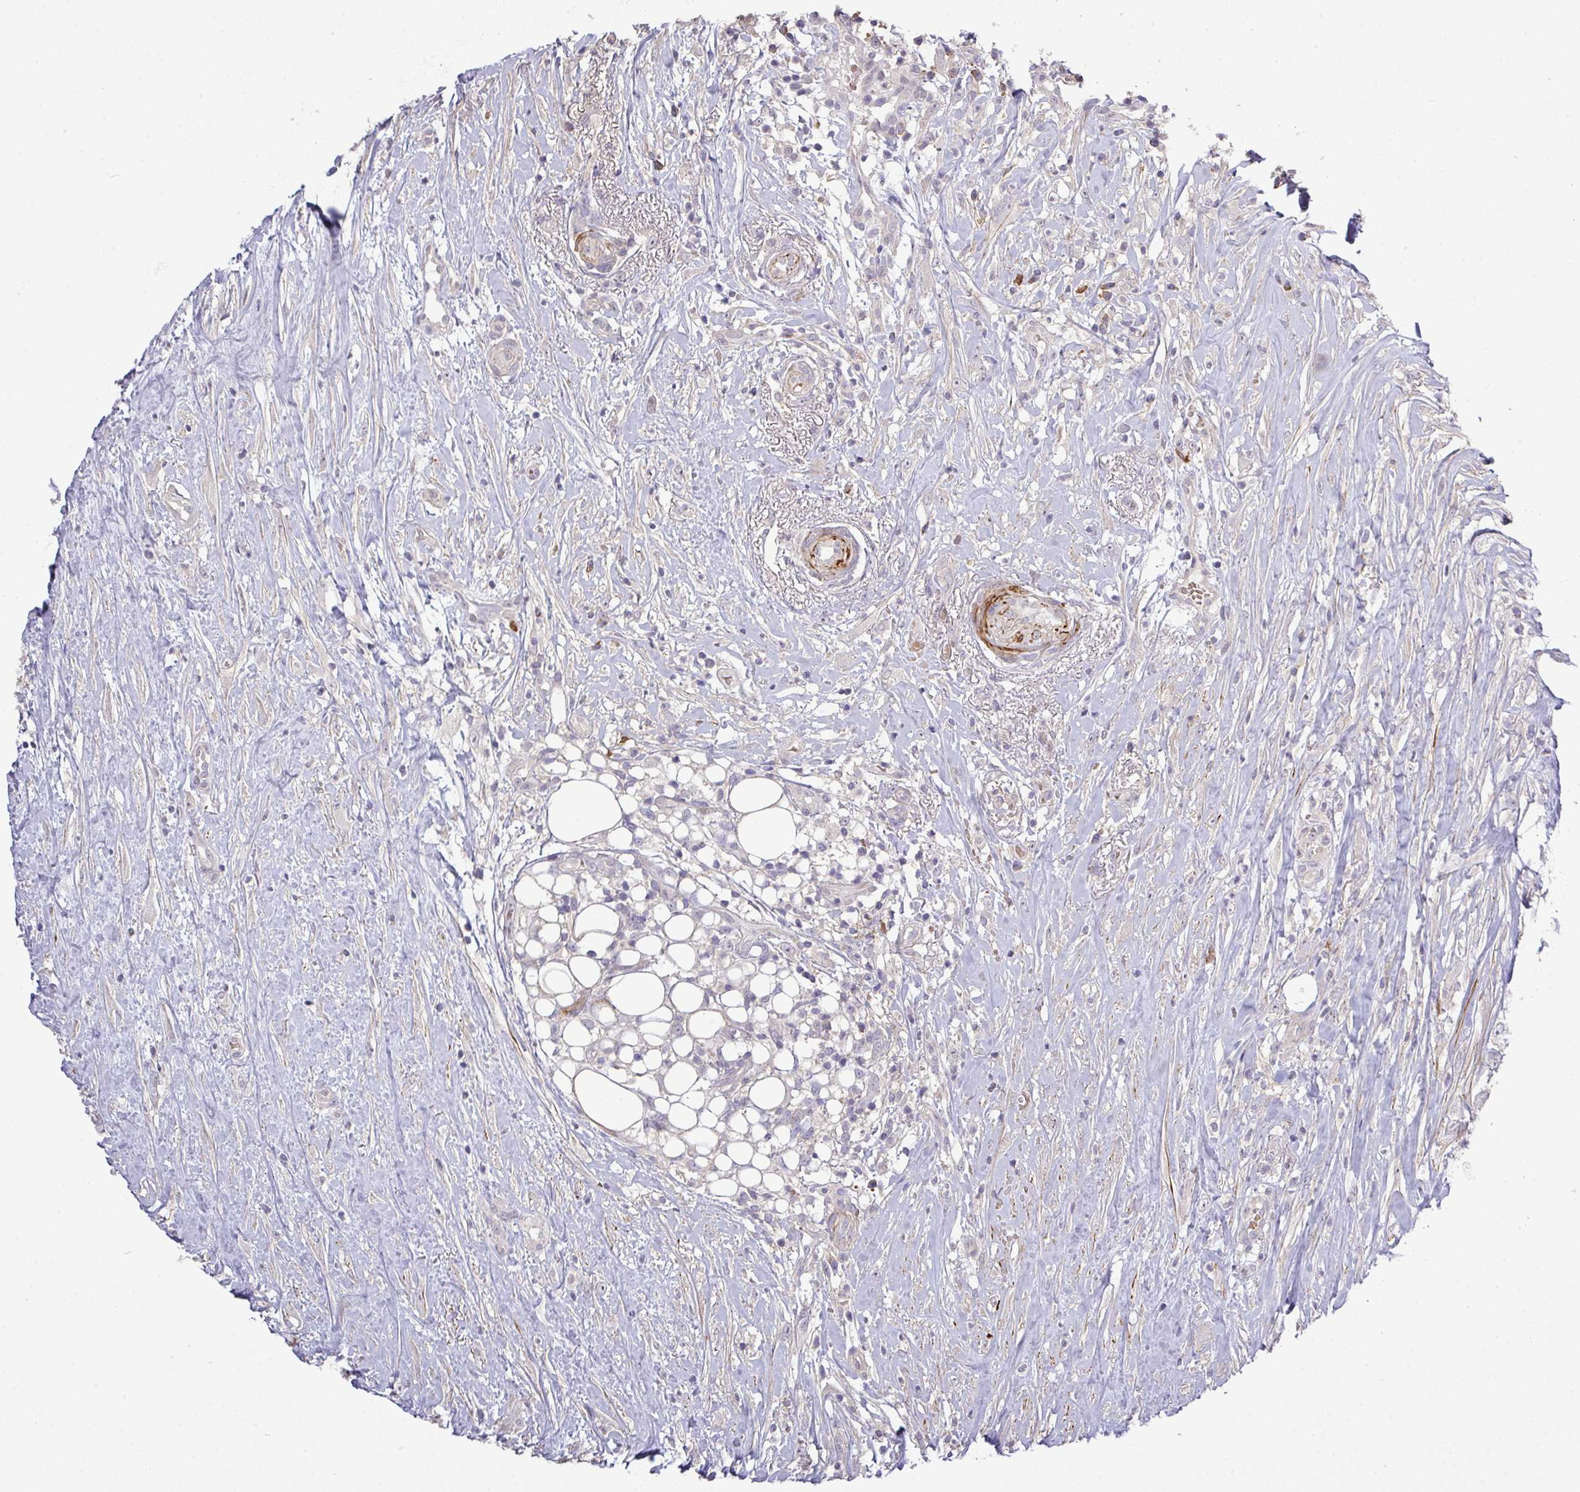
{"staining": {"intensity": "negative", "quantity": "none", "location": "none"}, "tissue": "head and neck cancer", "cell_type": "Tumor cells", "image_type": "cancer", "snomed": [{"axis": "morphology", "description": "Squamous cell carcinoma, NOS"}, {"axis": "topography", "description": "Head-Neck"}], "caption": "A micrograph of human squamous cell carcinoma (head and neck) is negative for staining in tumor cells.", "gene": "TPRA1", "patient": {"sex": "male", "age": 83}}